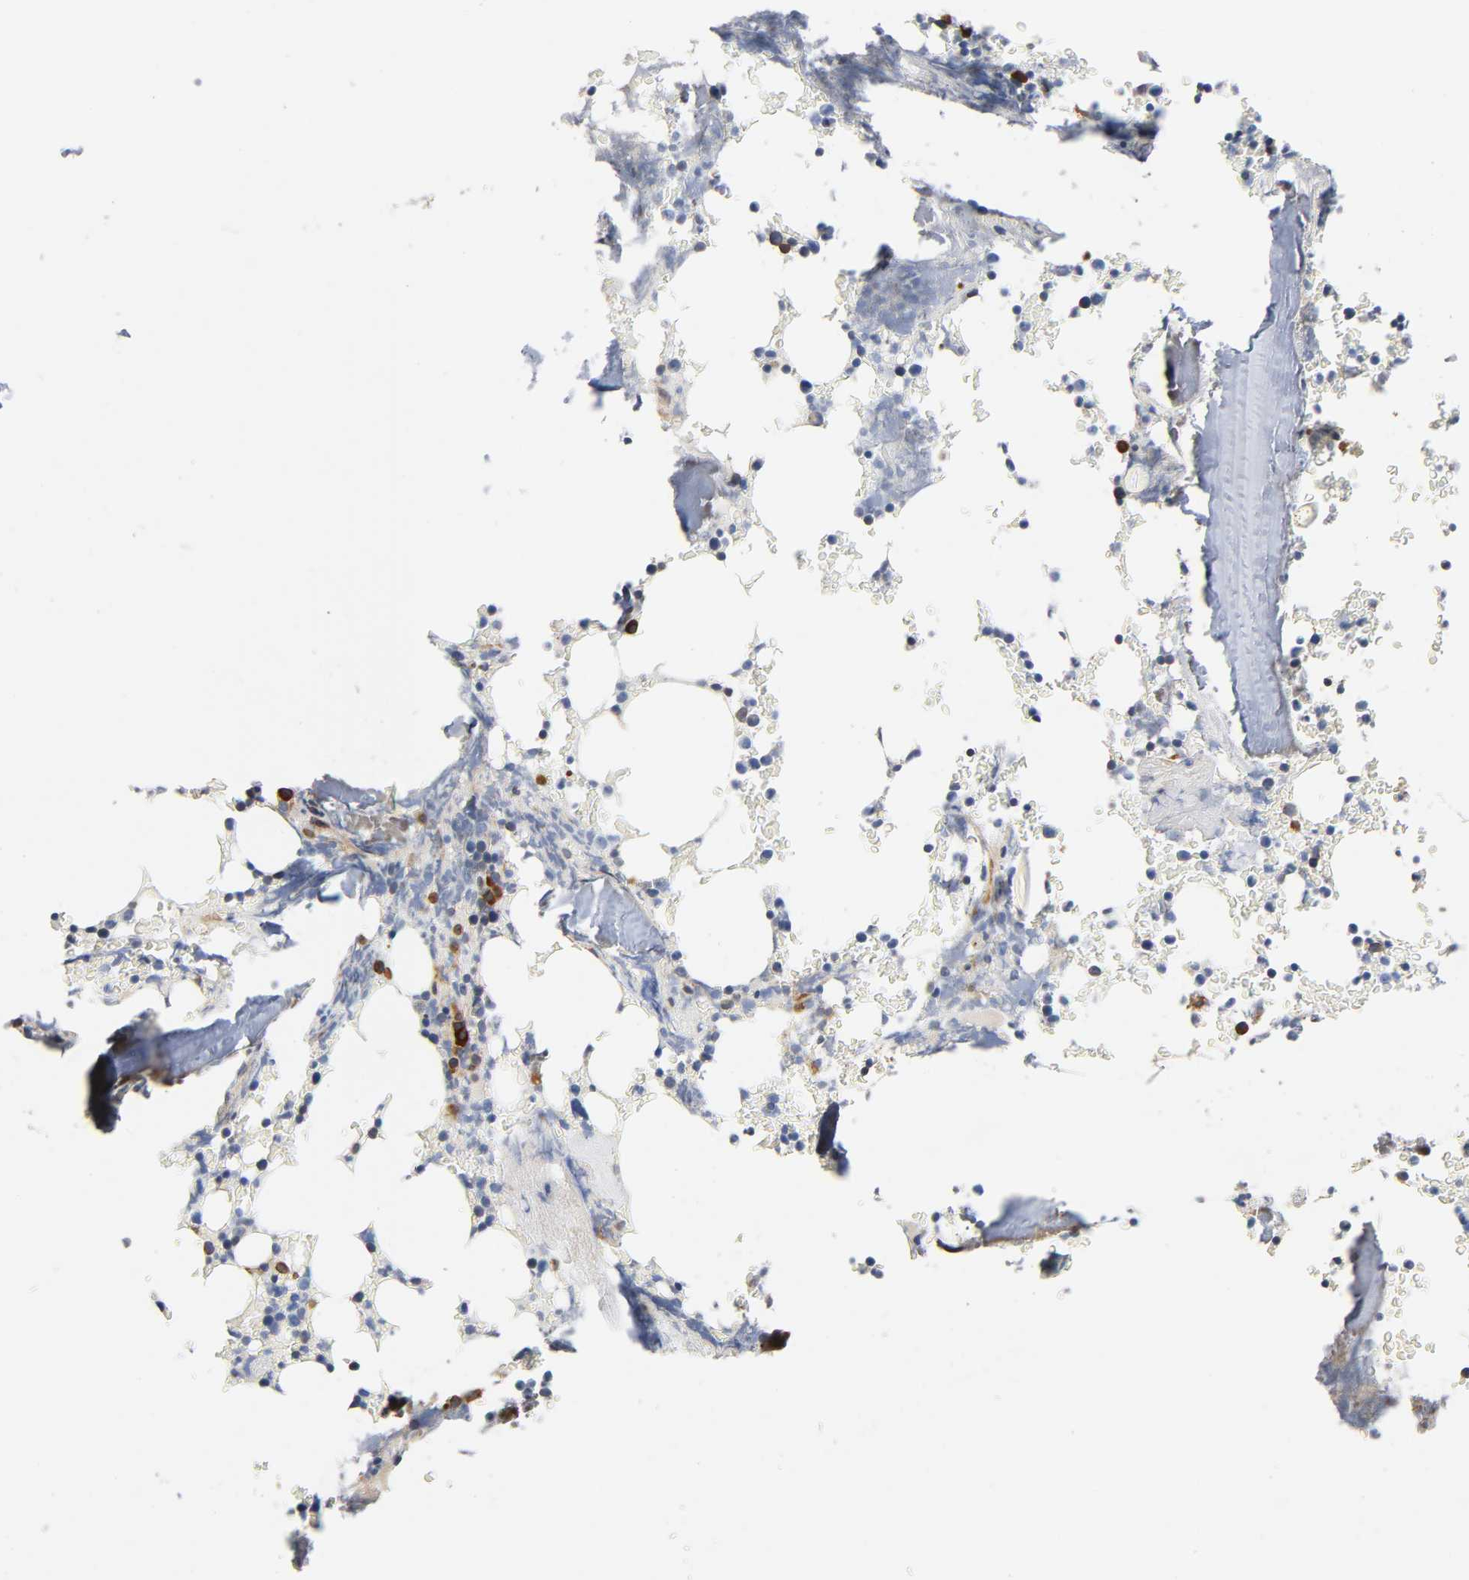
{"staining": {"intensity": "strong", "quantity": "<25%", "location": "cytoplasmic/membranous"}, "tissue": "bone marrow", "cell_type": "Hematopoietic cells", "image_type": "normal", "snomed": [{"axis": "morphology", "description": "Normal tissue, NOS"}, {"axis": "topography", "description": "Bone marrow"}], "caption": "IHC micrograph of benign bone marrow: human bone marrow stained using immunohistochemistry reveals medium levels of strong protein expression localized specifically in the cytoplasmic/membranous of hematopoietic cells, appearing as a cytoplasmic/membranous brown color.", "gene": "ASB6", "patient": {"sex": "female", "age": 66}}